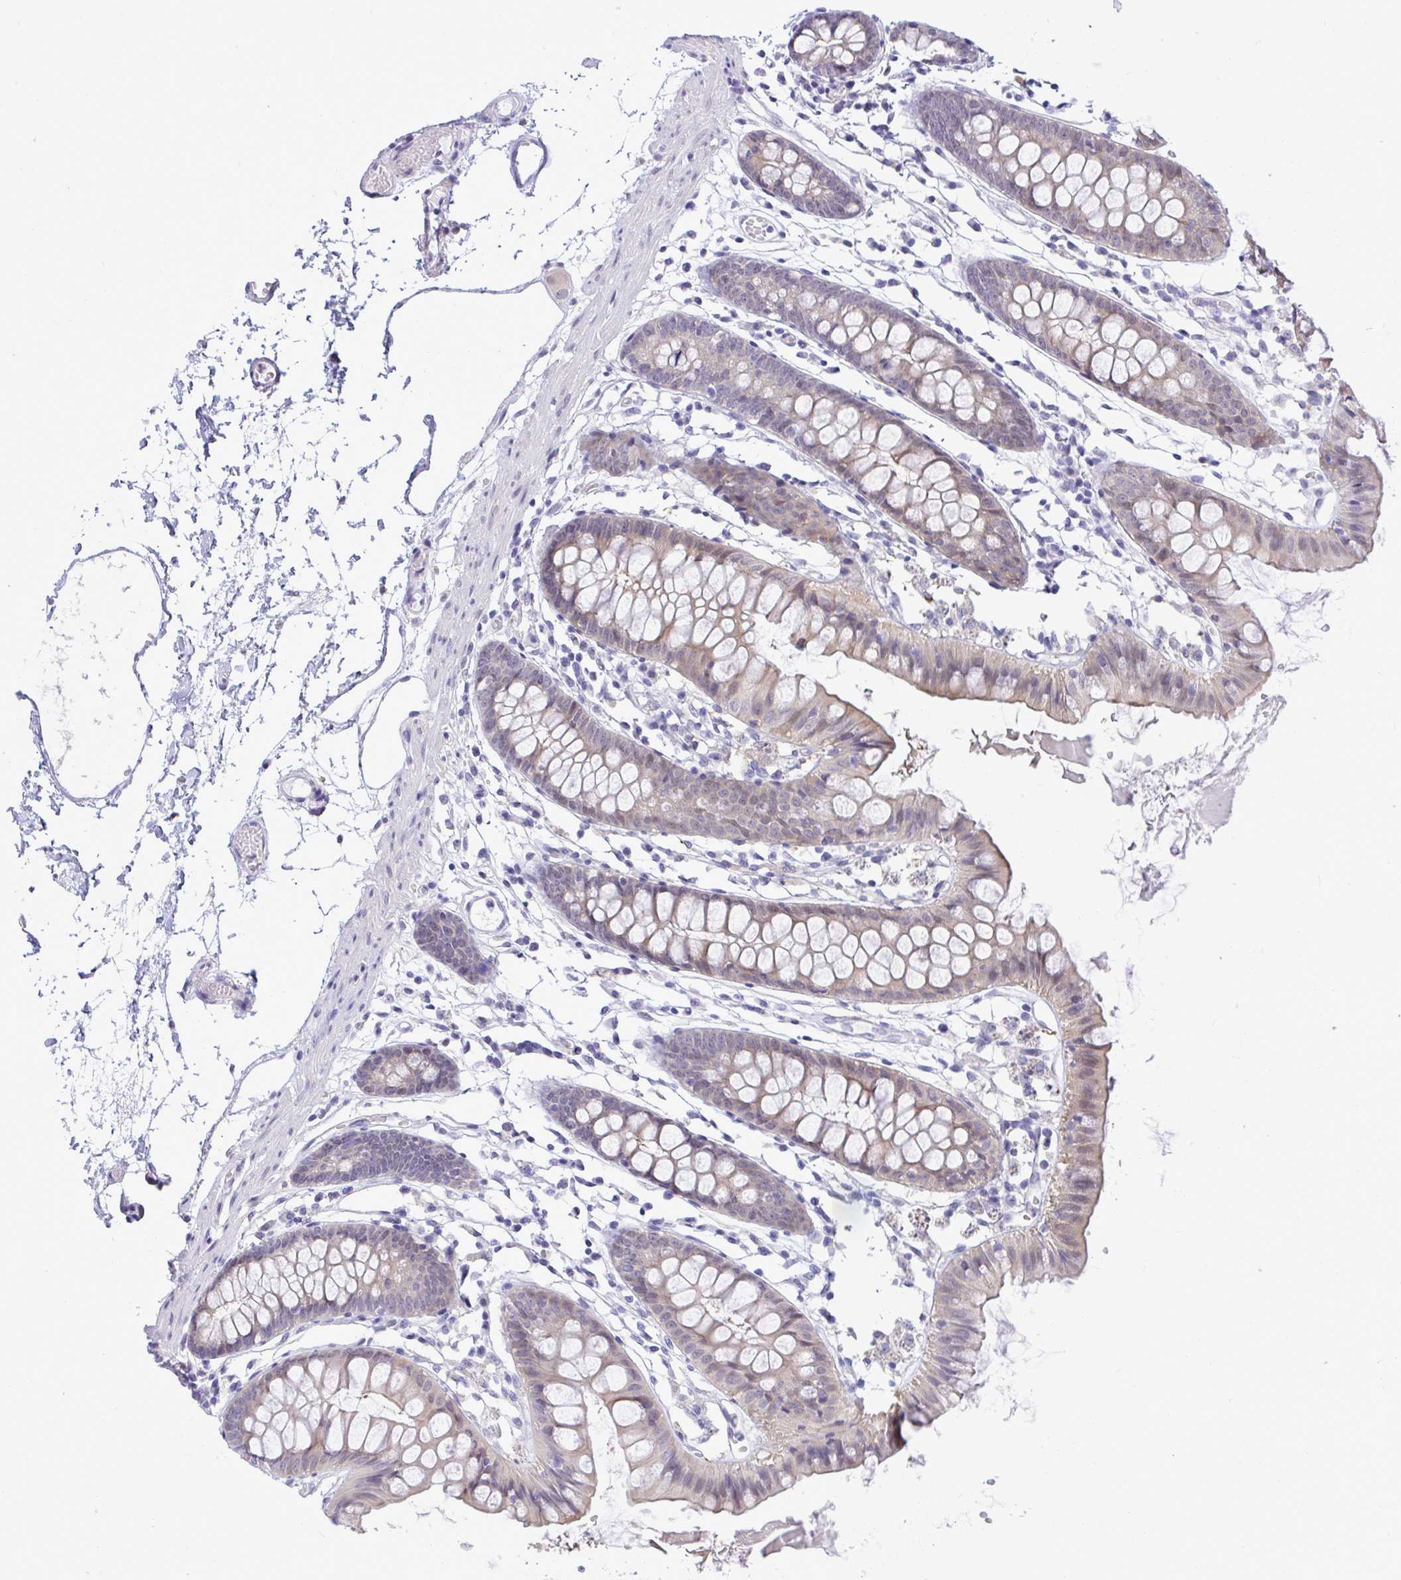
{"staining": {"intensity": "negative", "quantity": "none", "location": "none"}, "tissue": "colon", "cell_type": "Endothelial cells", "image_type": "normal", "snomed": [{"axis": "morphology", "description": "Normal tissue, NOS"}, {"axis": "topography", "description": "Colon"}], "caption": "Image shows no significant protein expression in endothelial cells of benign colon. Brightfield microscopy of immunohistochemistry (IHC) stained with DAB (3,3'-diaminobenzidine) (brown) and hematoxylin (blue), captured at high magnification.", "gene": "ZNF485", "patient": {"sex": "female", "age": 84}}